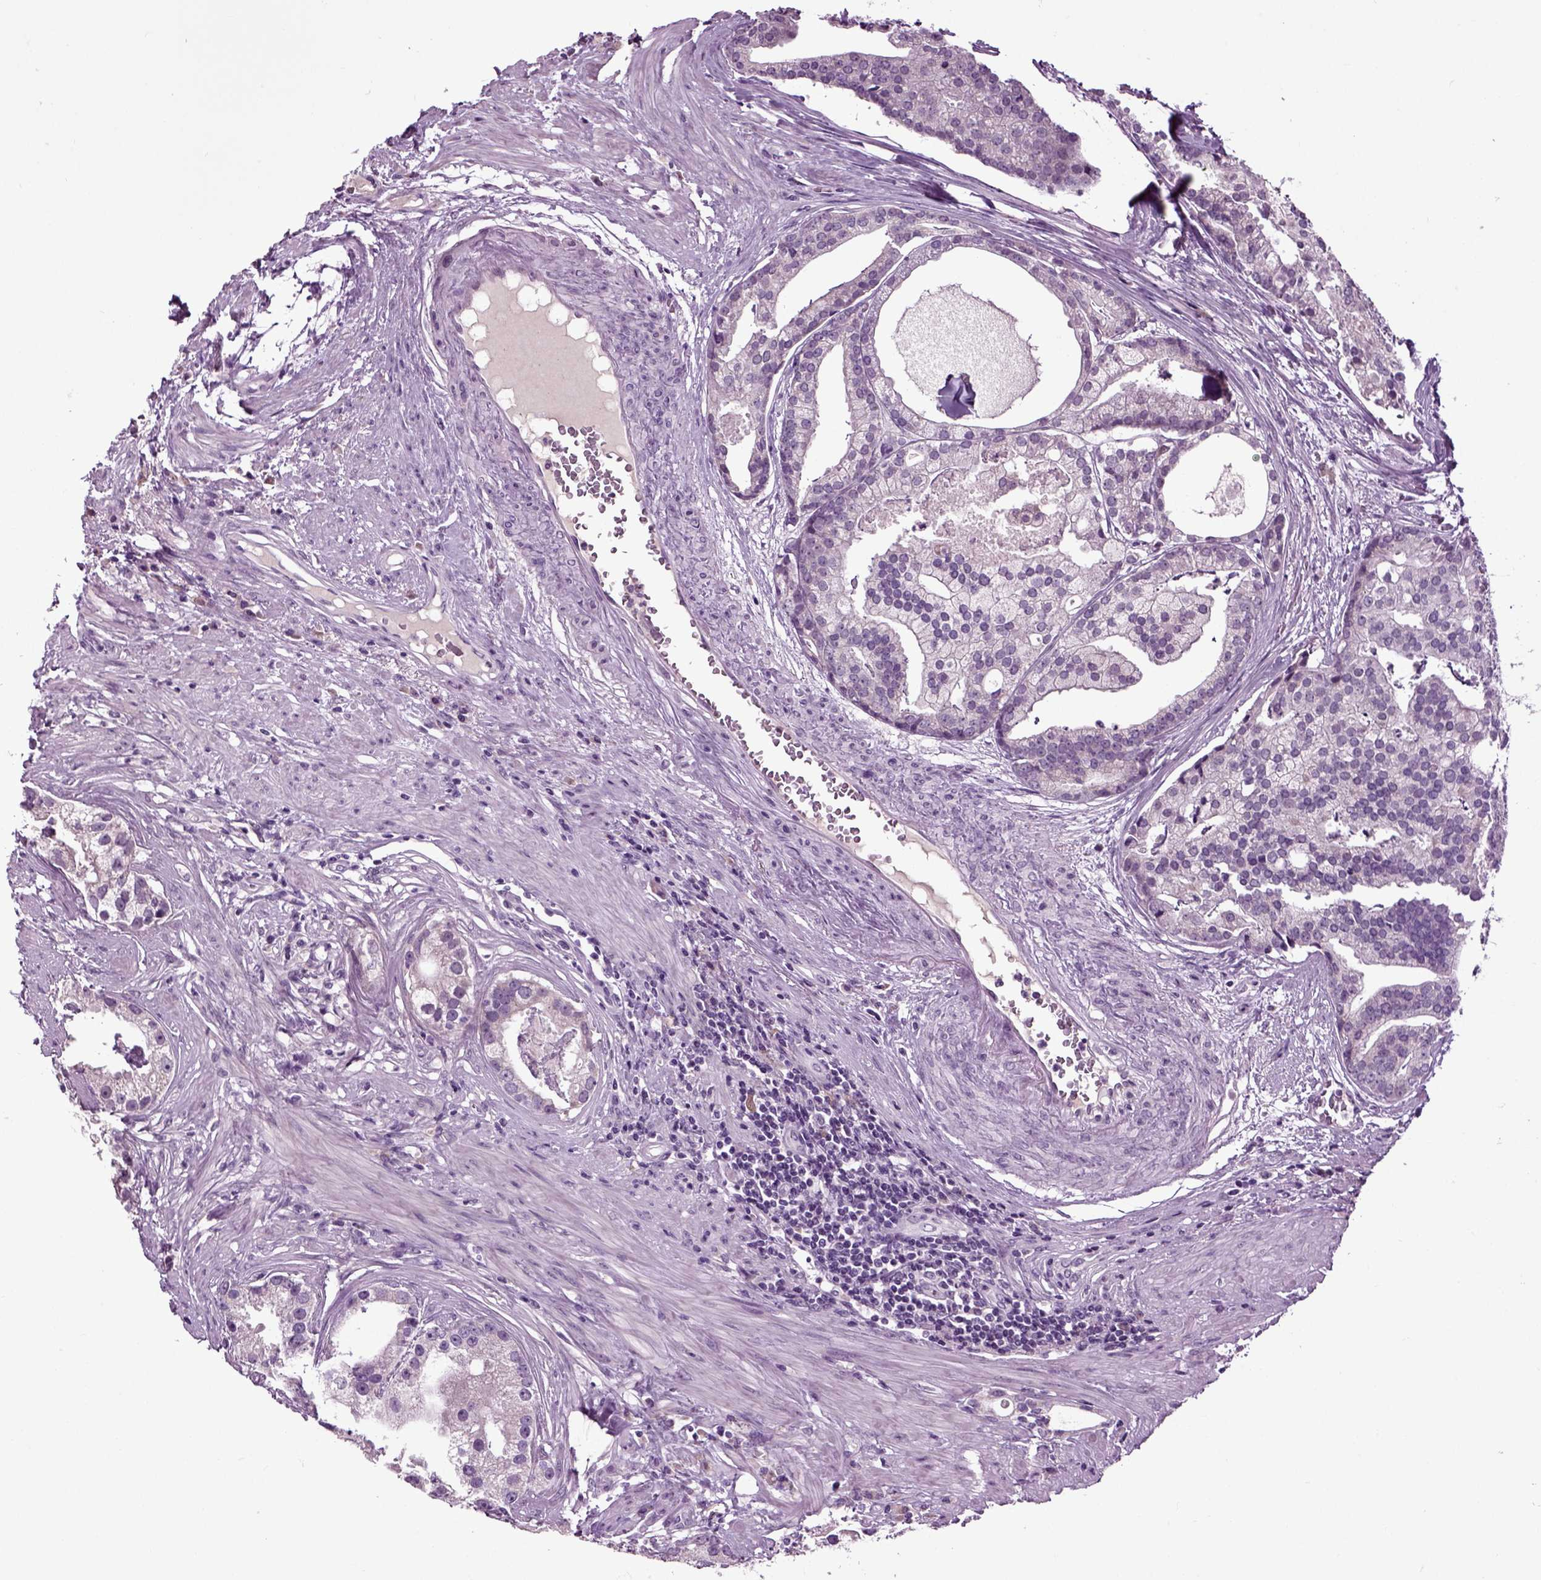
{"staining": {"intensity": "negative", "quantity": "none", "location": "none"}, "tissue": "prostate cancer", "cell_type": "Tumor cells", "image_type": "cancer", "snomed": [{"axis": "morphology", "description": "Adenocarcinoma, NOS"}, {"axis": "topography", "description": "Prostate and seminal vesicle, NOS"}, {"axis": "topography", "description": "Prostate"}], "caption": "The IHC micrograph has no significant positivity in tumor cells of prostate adenocarcinoma tissue.", "gene": "SPATA17", "patient": {"sex": "male", "age": 44}}